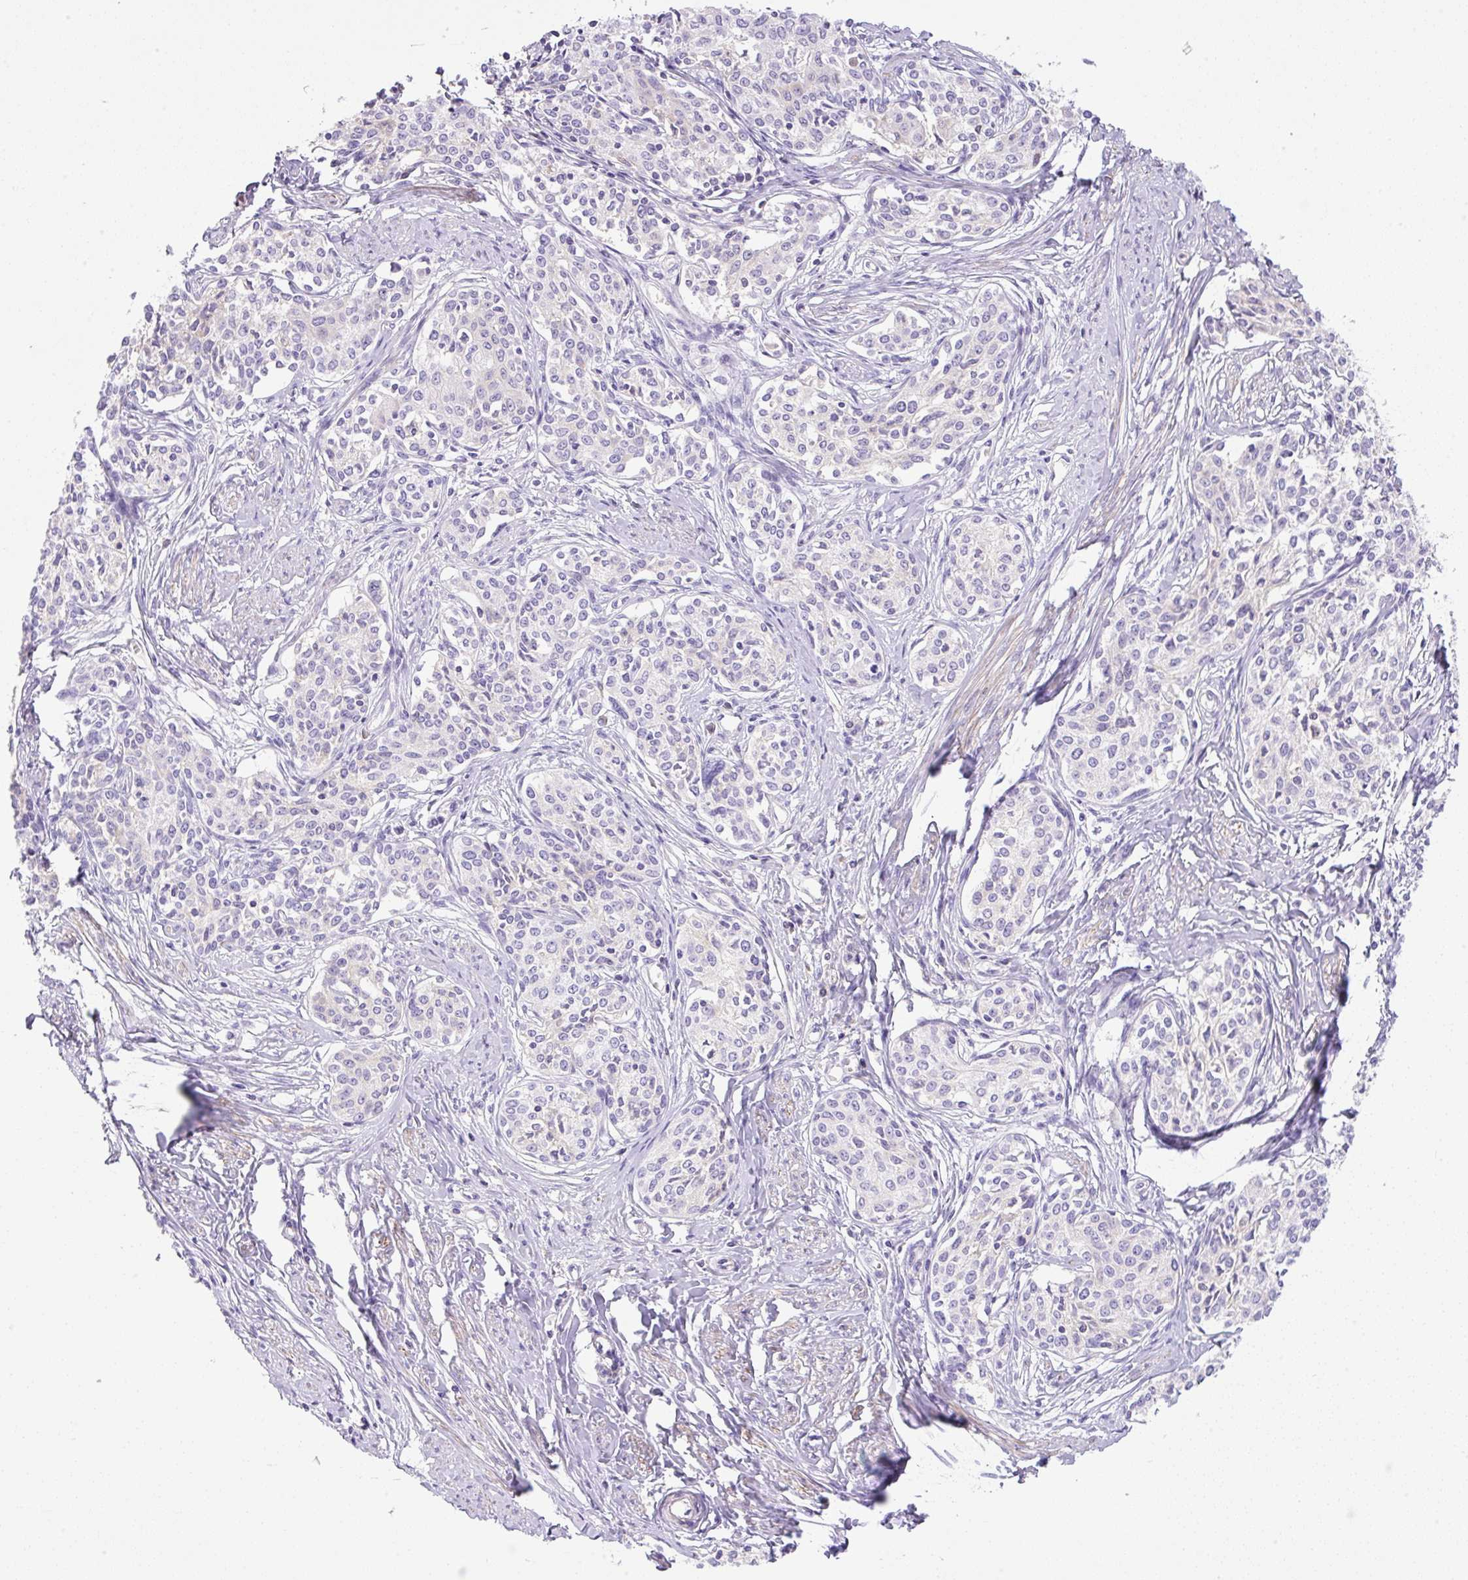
{"staining": {"intensity": "negative", "quantity": "none", "location": "none"}, "tissue": "cervical cancer", "cell_type": "Tumor cells", "image_type": "cancer", "snomed": [{"axis": "morphology", "description": "Squamous cell carcinoma, NOS"}, {"axis": "morphology", "description": "Adenocarcinoma, NOS"}, {"axis": "topography", "description": "Cervix"}], "caption": "Immunohistochemistry (IHC) of squamous cell carcinoma (cervical) shows no staining in tumor cells.", "gene": "TDRD15", "patient": {"sex": "female", "age": 52}}